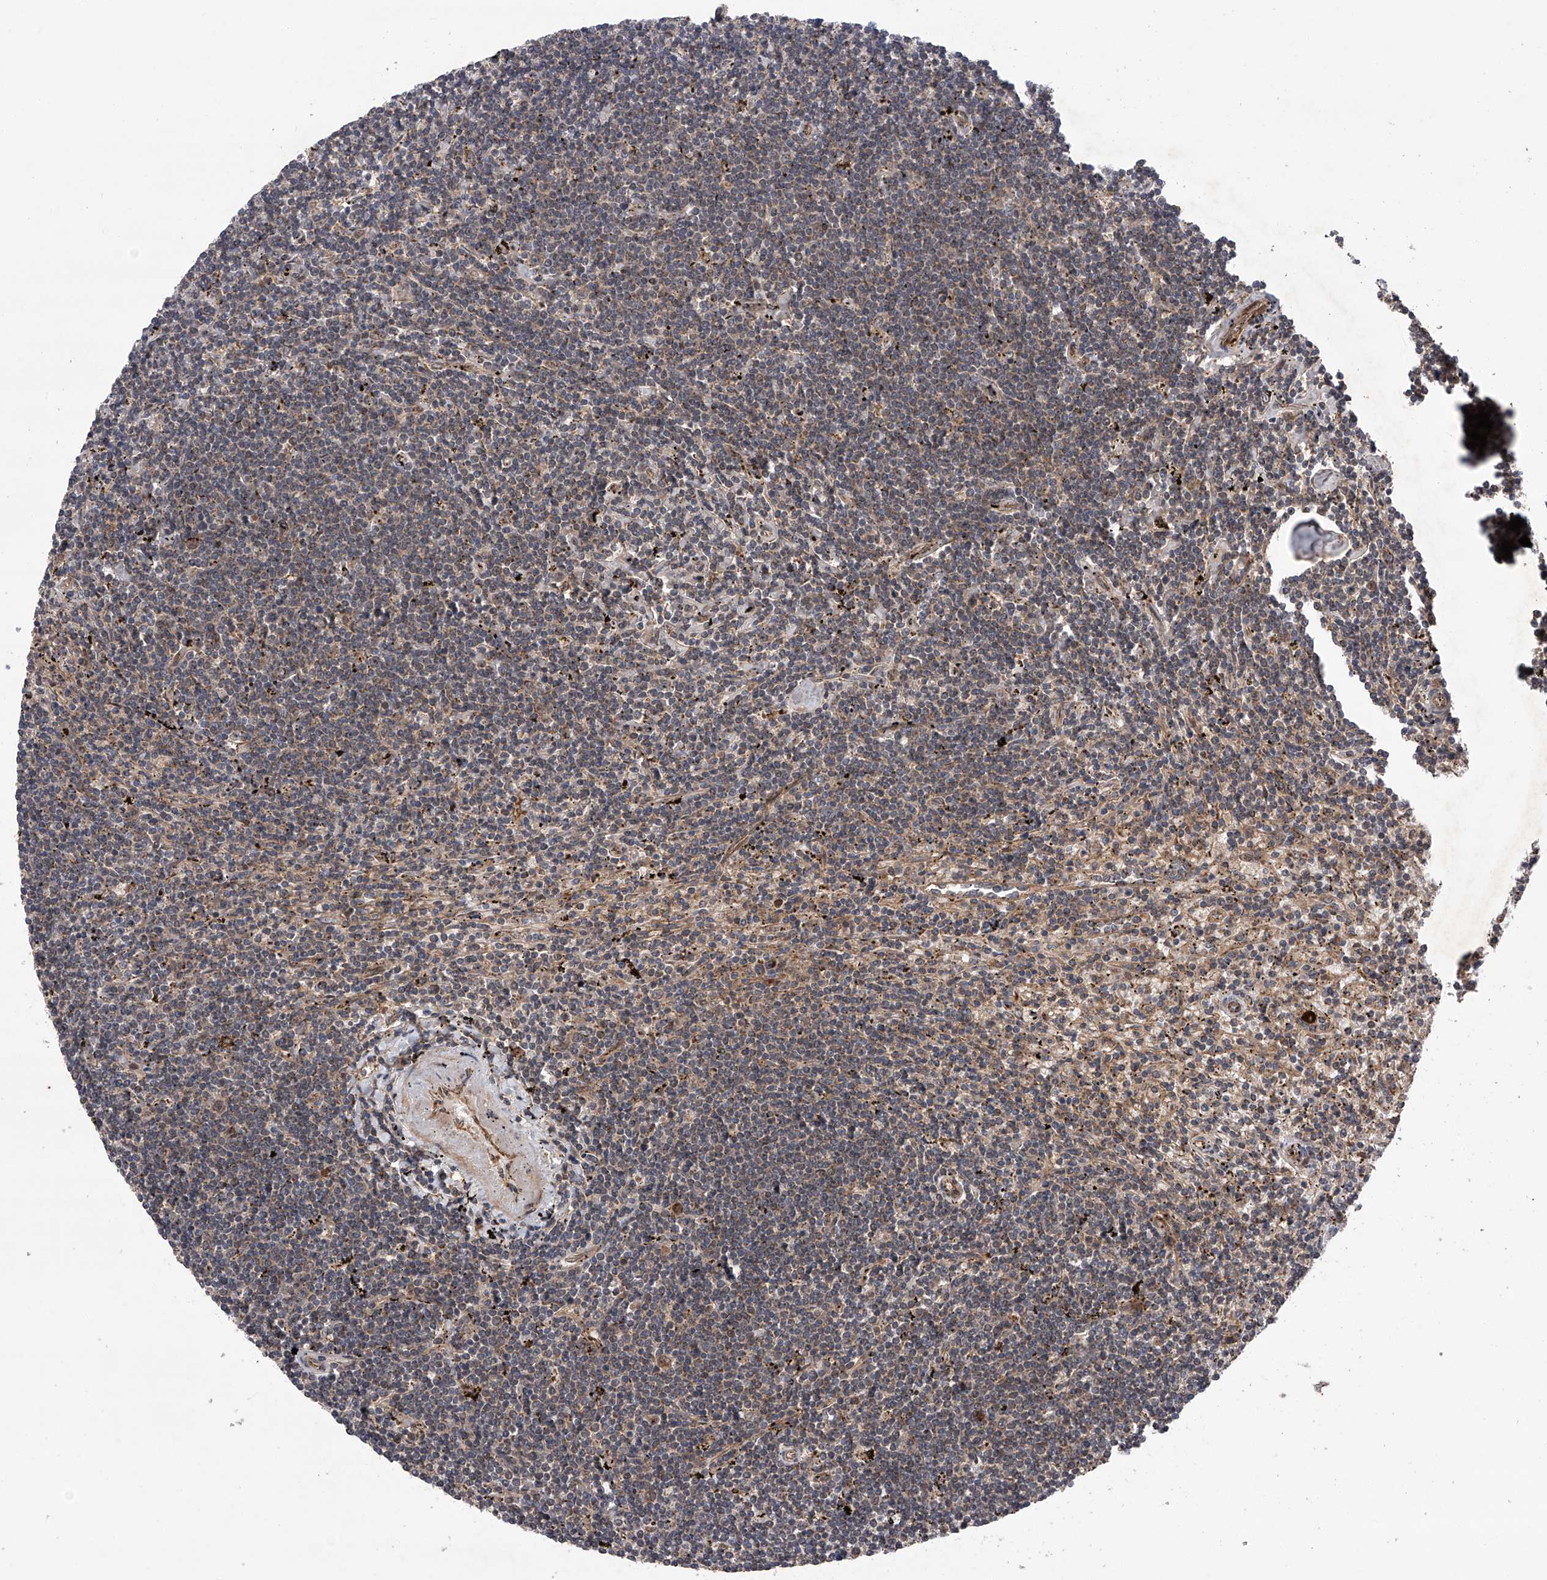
{"staining": {"intensity": "weak", "quantity": "25%-75%", "location": "cytoplasmic/membranous"}, "tissue": "lymphoma", "cell_type": "Tumor cells", "image_type": "cancer", "snomed": [{"axis": "morphology", "description": "Malignant lymphoma, non-Hodgkin's type, Low grade"}, {"axis": "topography", "description": "Spleen"}], "caption": "Weak cytoplasmic/membranous expression for a protein is appreciated in approximately 25%-75% of tumor cells of low-grade malignant lymphoma, non-Hodgkin's type using IHC.", "gene": "MAP3K11", "patient": {"sex": "male", "age": 76}}